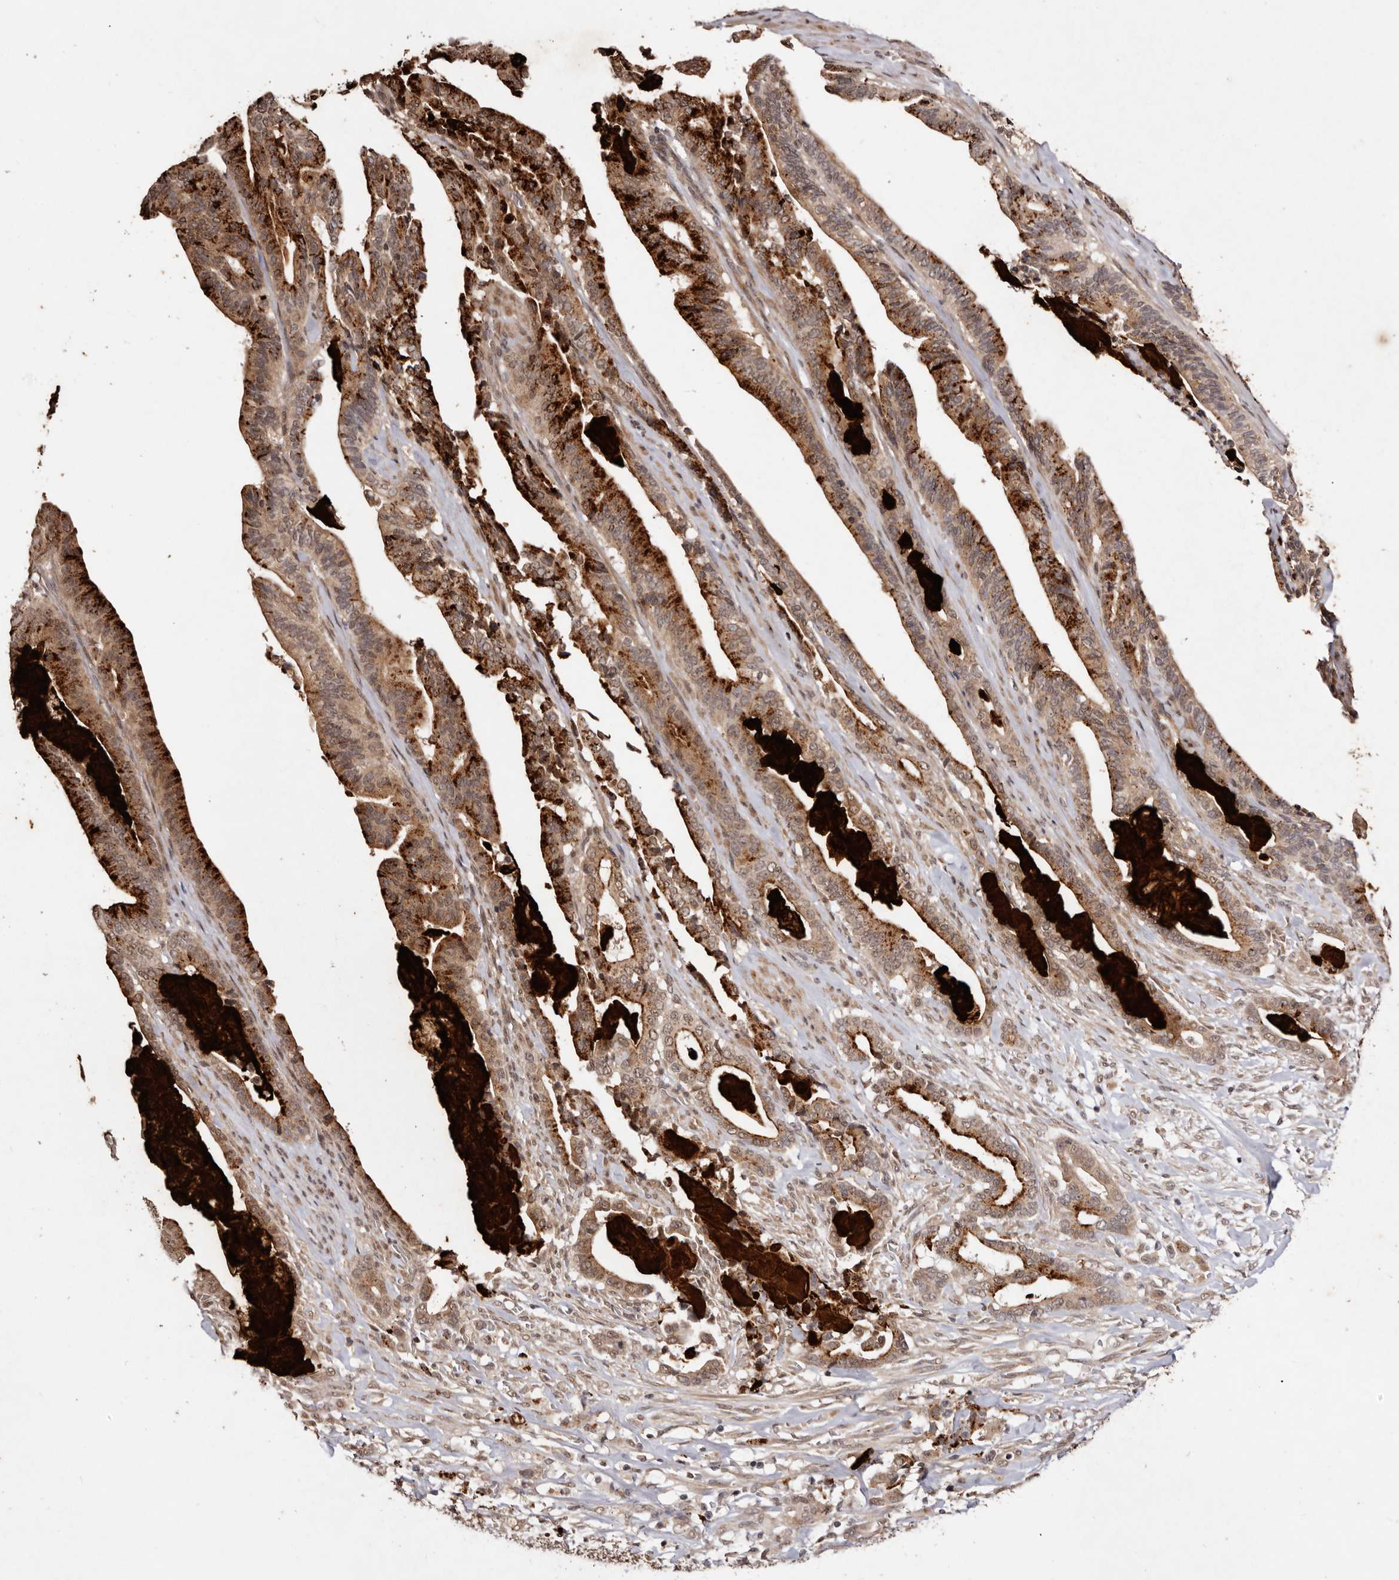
{"staining": {"intensity": "strong", "quantity": ">75%", "location": "cytoplasmic/membranous,nuclear"}, "tissue": "pancreatic cancer", "cell_type": "Tumor cells", "image_type": "cancer", "snomed": [{"axis": "morphology", "description": "Adenocarcinoma, NOS"}, {"axis": "topography", "description": "Pancreas"}], "caption": "Immunohistochemistry (IHC) photomicrograph of neoplastic tissue: human pancreatic adenocarcinoma stained using immunohistochemistry (IHC) shows high levels of strong protein expression localized specifically in the cytoplasmic/membranous and nuclear of tumor cells, appearing as a cytoplasmic/membranous and nuclear brown color.", "gene": "NOTCH1", "patient": {"sex": "male", "age": 63}}